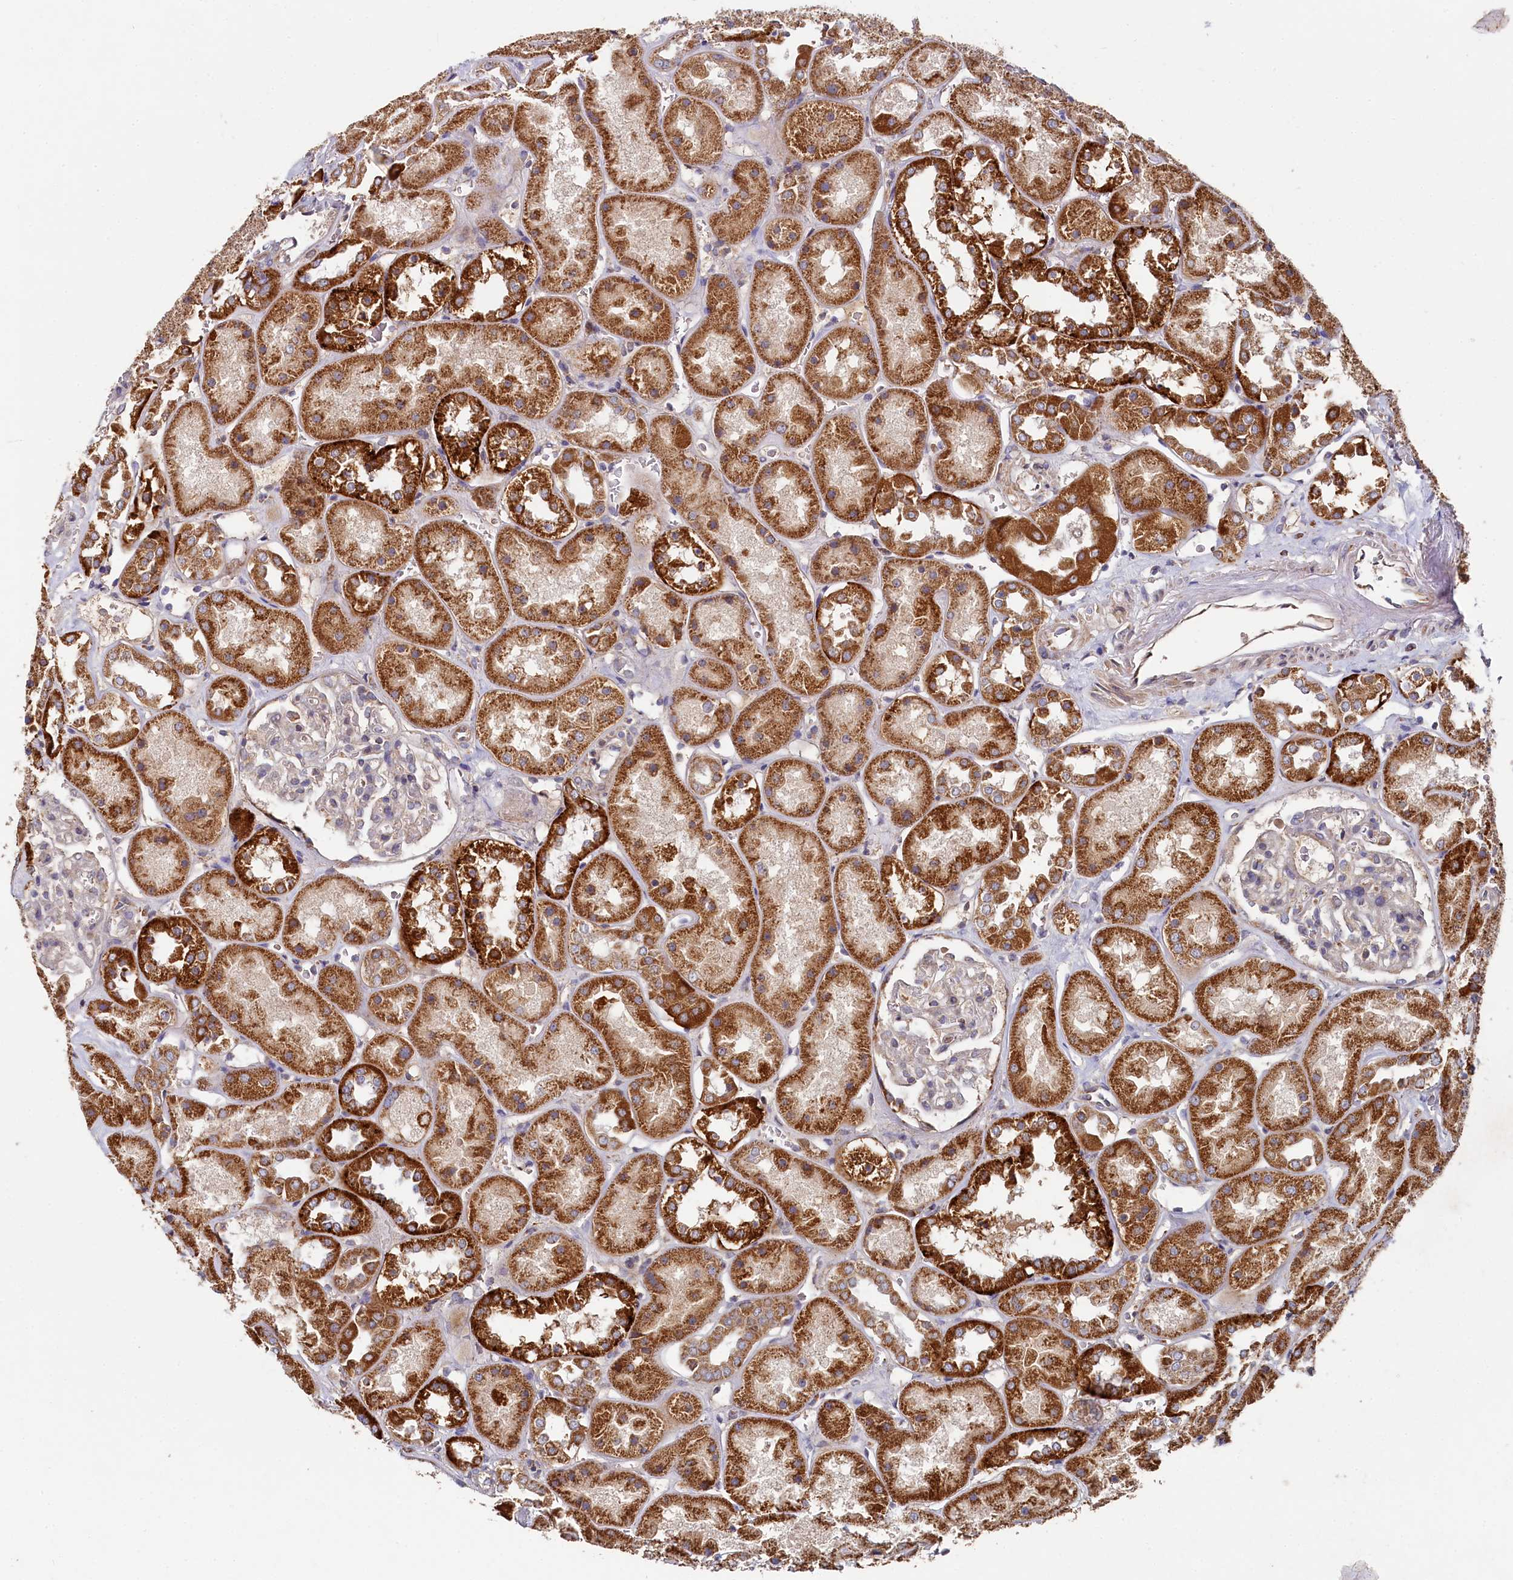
{"staining": {"intensity": "weak", "quantity": "<25%", "location": "cytoplasmic/membranous"}, "tissue": "kidney", "cell_type": "Cells in glomeruli", "image_type": "normal", "snomed": [{"axis": "morphology", "description": "Normal tissue, NOS"}, {"axis": "topography", "description": "Kidney"}], "caption": "Immunohistochemistry (IHC) of unremarkable human kidney demonstrates no staining in cells in glomeruli.", "gene": "HAUS2", "patient": {"sex": "male", "age": 70}}